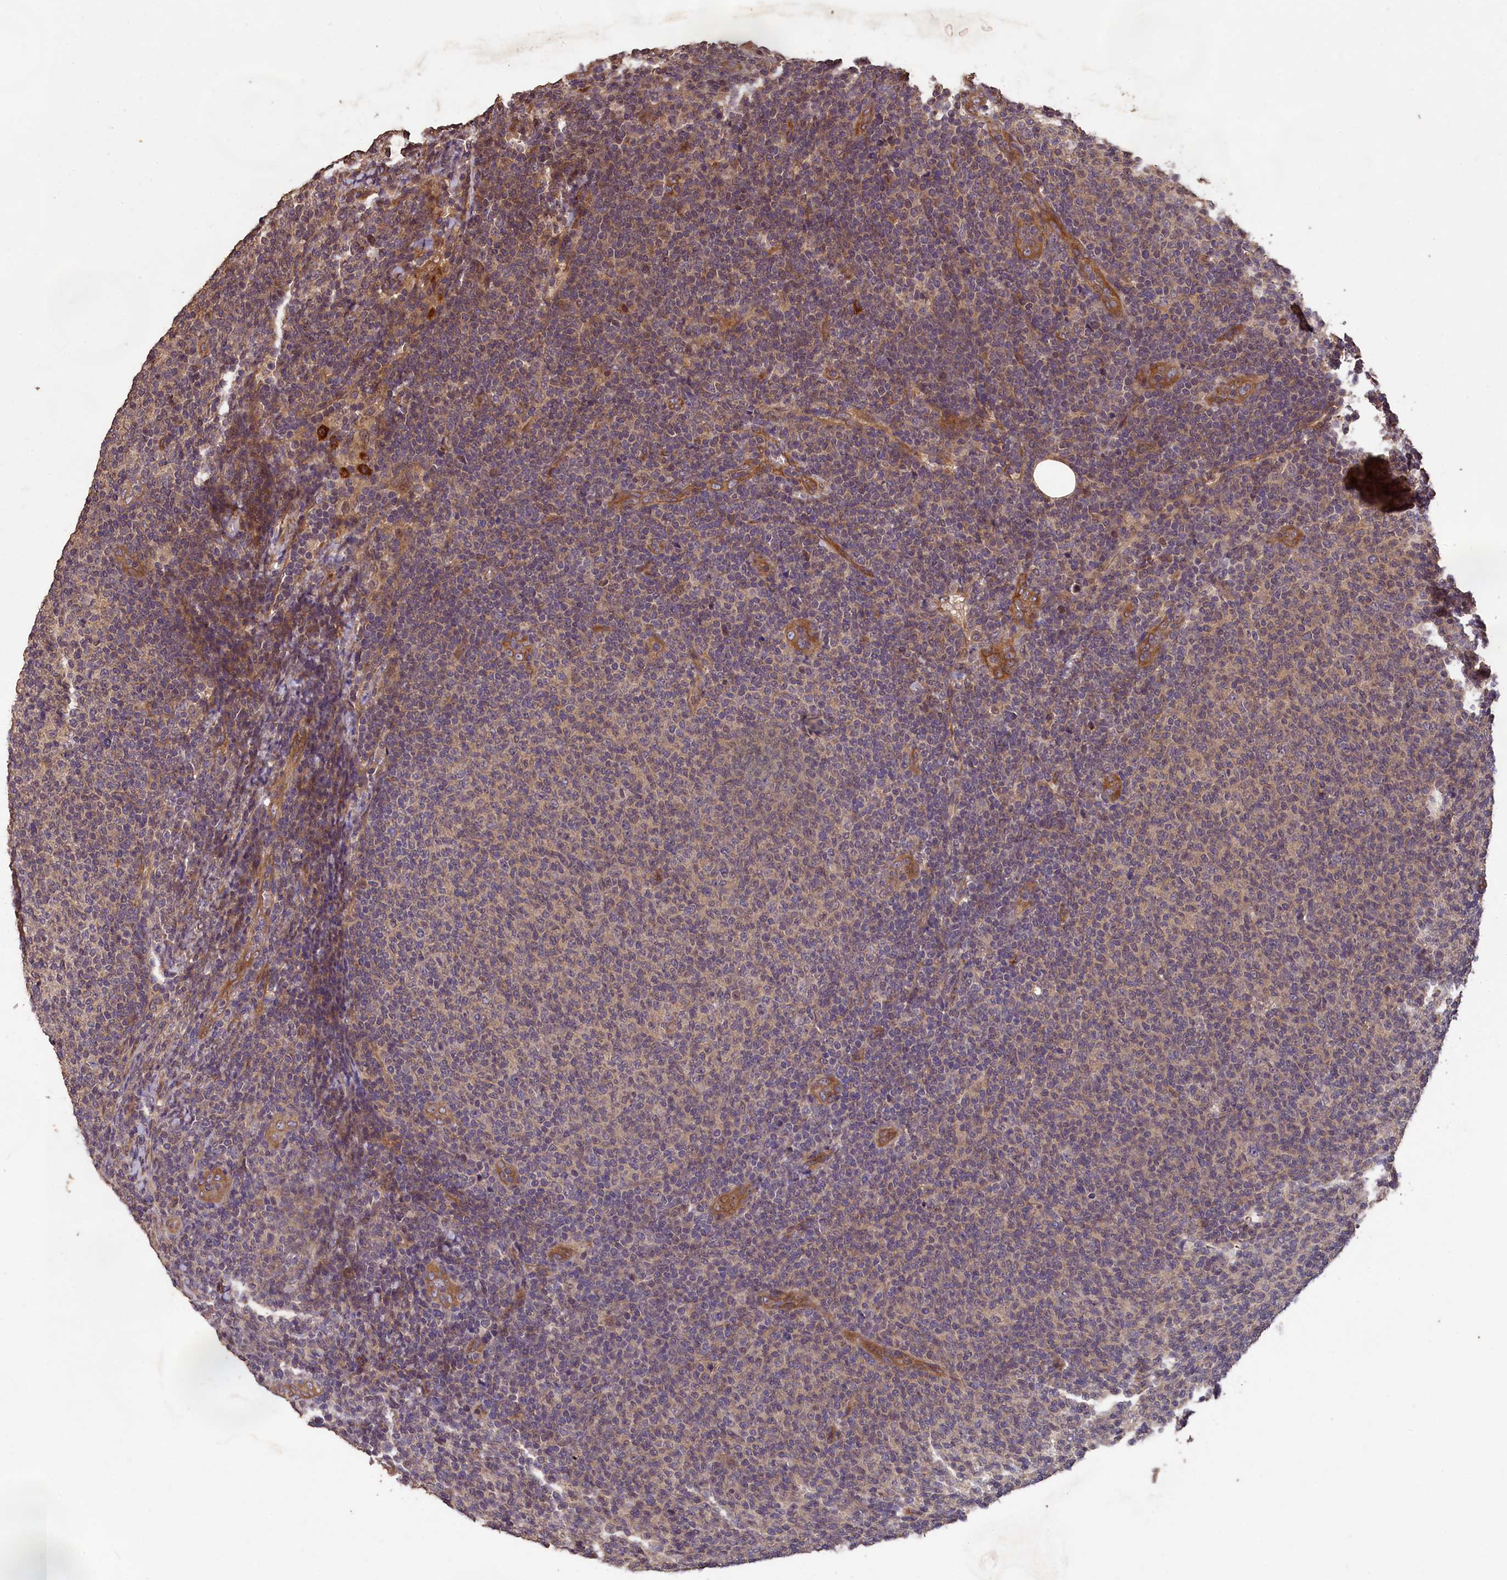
{"staining": {"intensity": "weak", "quantity": "<25%", "location": "cytoplasmic/membranous"}, "tissue": "lymphoma", "cell_type": "Tumor cells", "image_type": "cancer", "snomed": [{"axis": "morphology", "description": "Malignant lymphoma, non-Hodgkin's type, Low grade"}, {"axis": "topography", "description": "Lymph node"}], "caption": "The image shows no significant staining in tumor cells of malignant lymphoma, non-Hodgkin's type (low-grade).", "gene": "CHD9", "patient": {"sex": "male", "age": 66}}